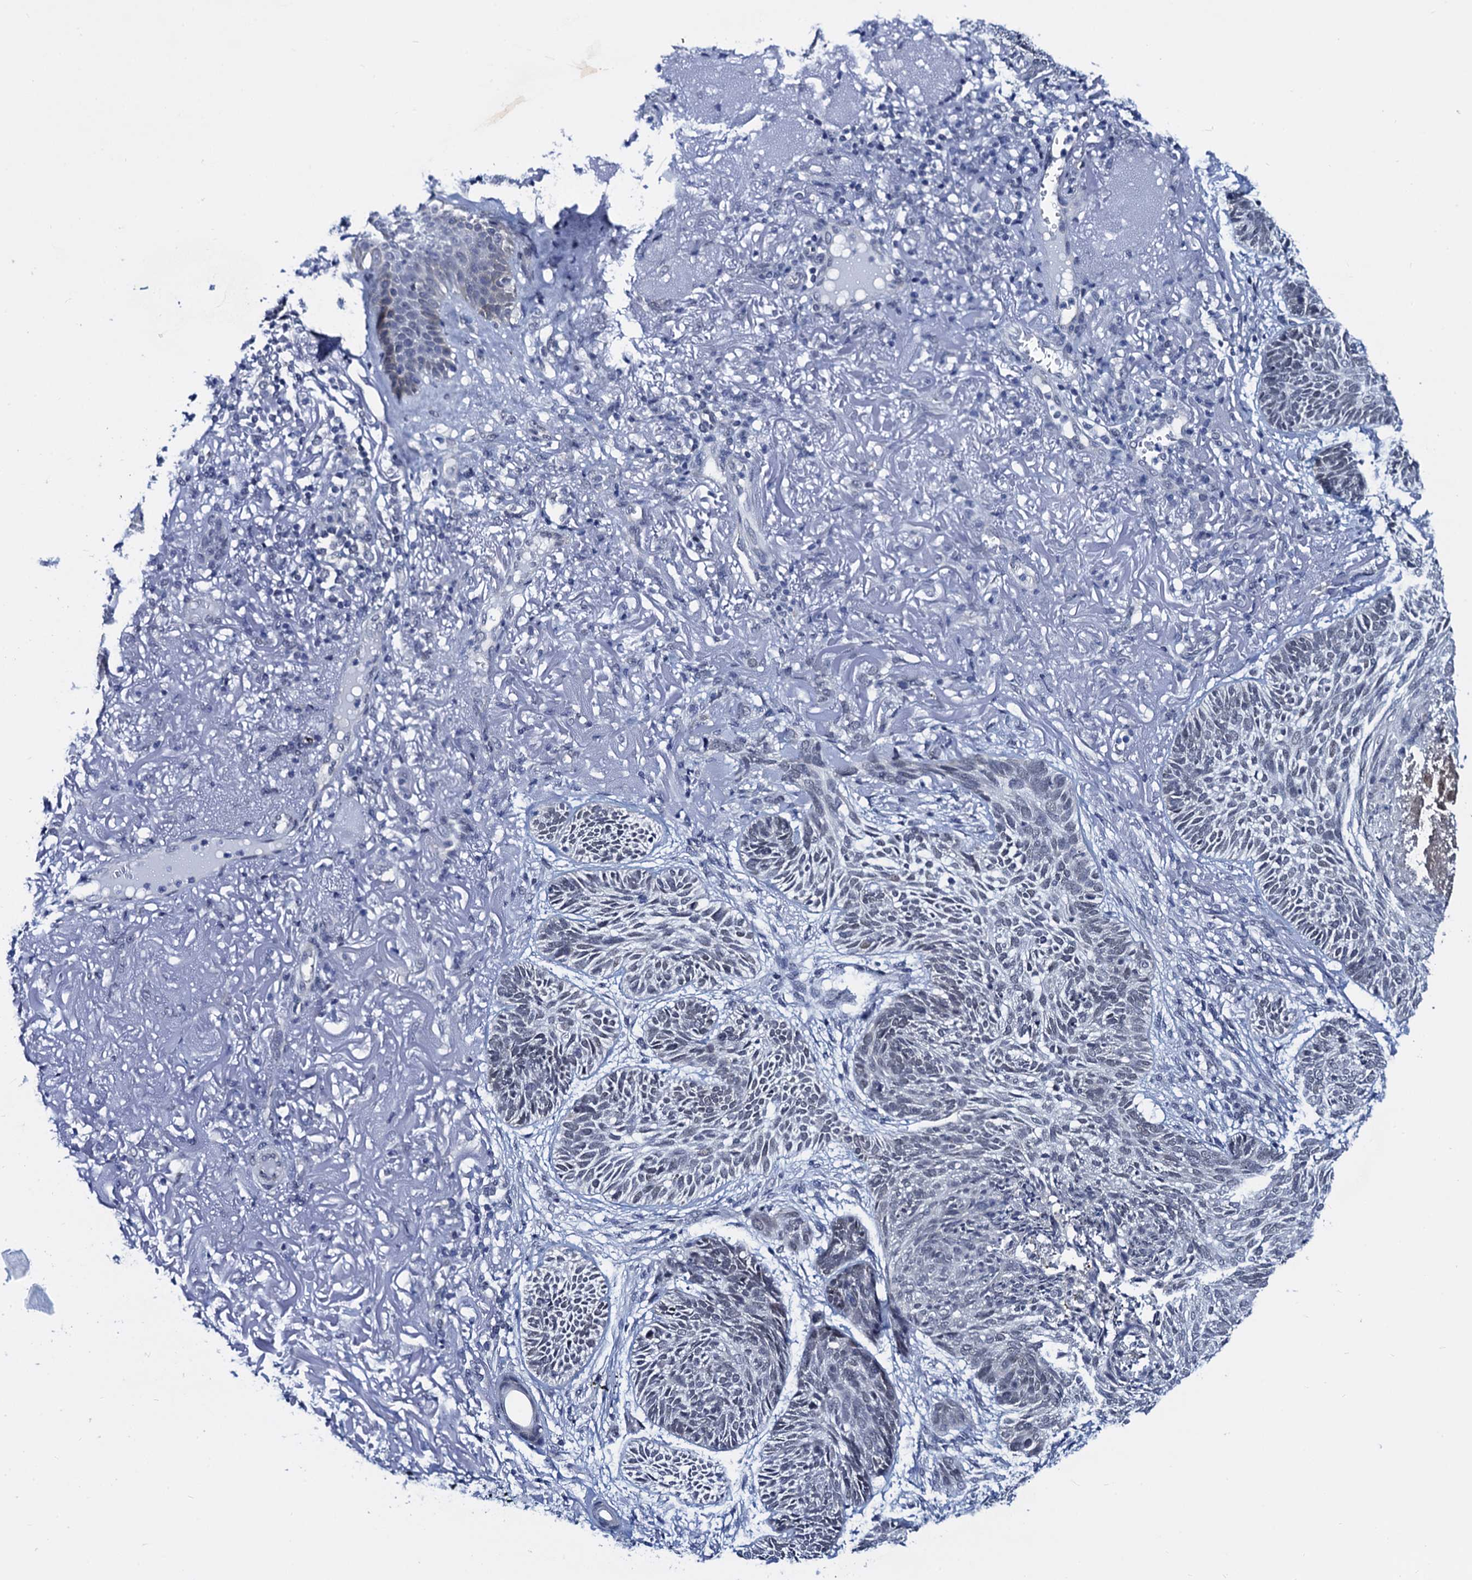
{"staining": {"intensity": "negative", "quantity": "none", "location": "none"}, "tissue": "skin cancer", "cell_type": "Tumor cells", "image_type": "cancer", "snomed": [{"axis": "morphology", "description": "Normal tissue, NOS"}, {"axis": "morphology", "description": "Basal cell carcinoma"}, {"axis": "topography", "description": "Skin"}], "caption": "The image demonstrates no staining of tumor cells in skin cancer (basal cell carcinoma).", "gene": "C16orf87", "patient": {"sex": "male", "age": 66}}